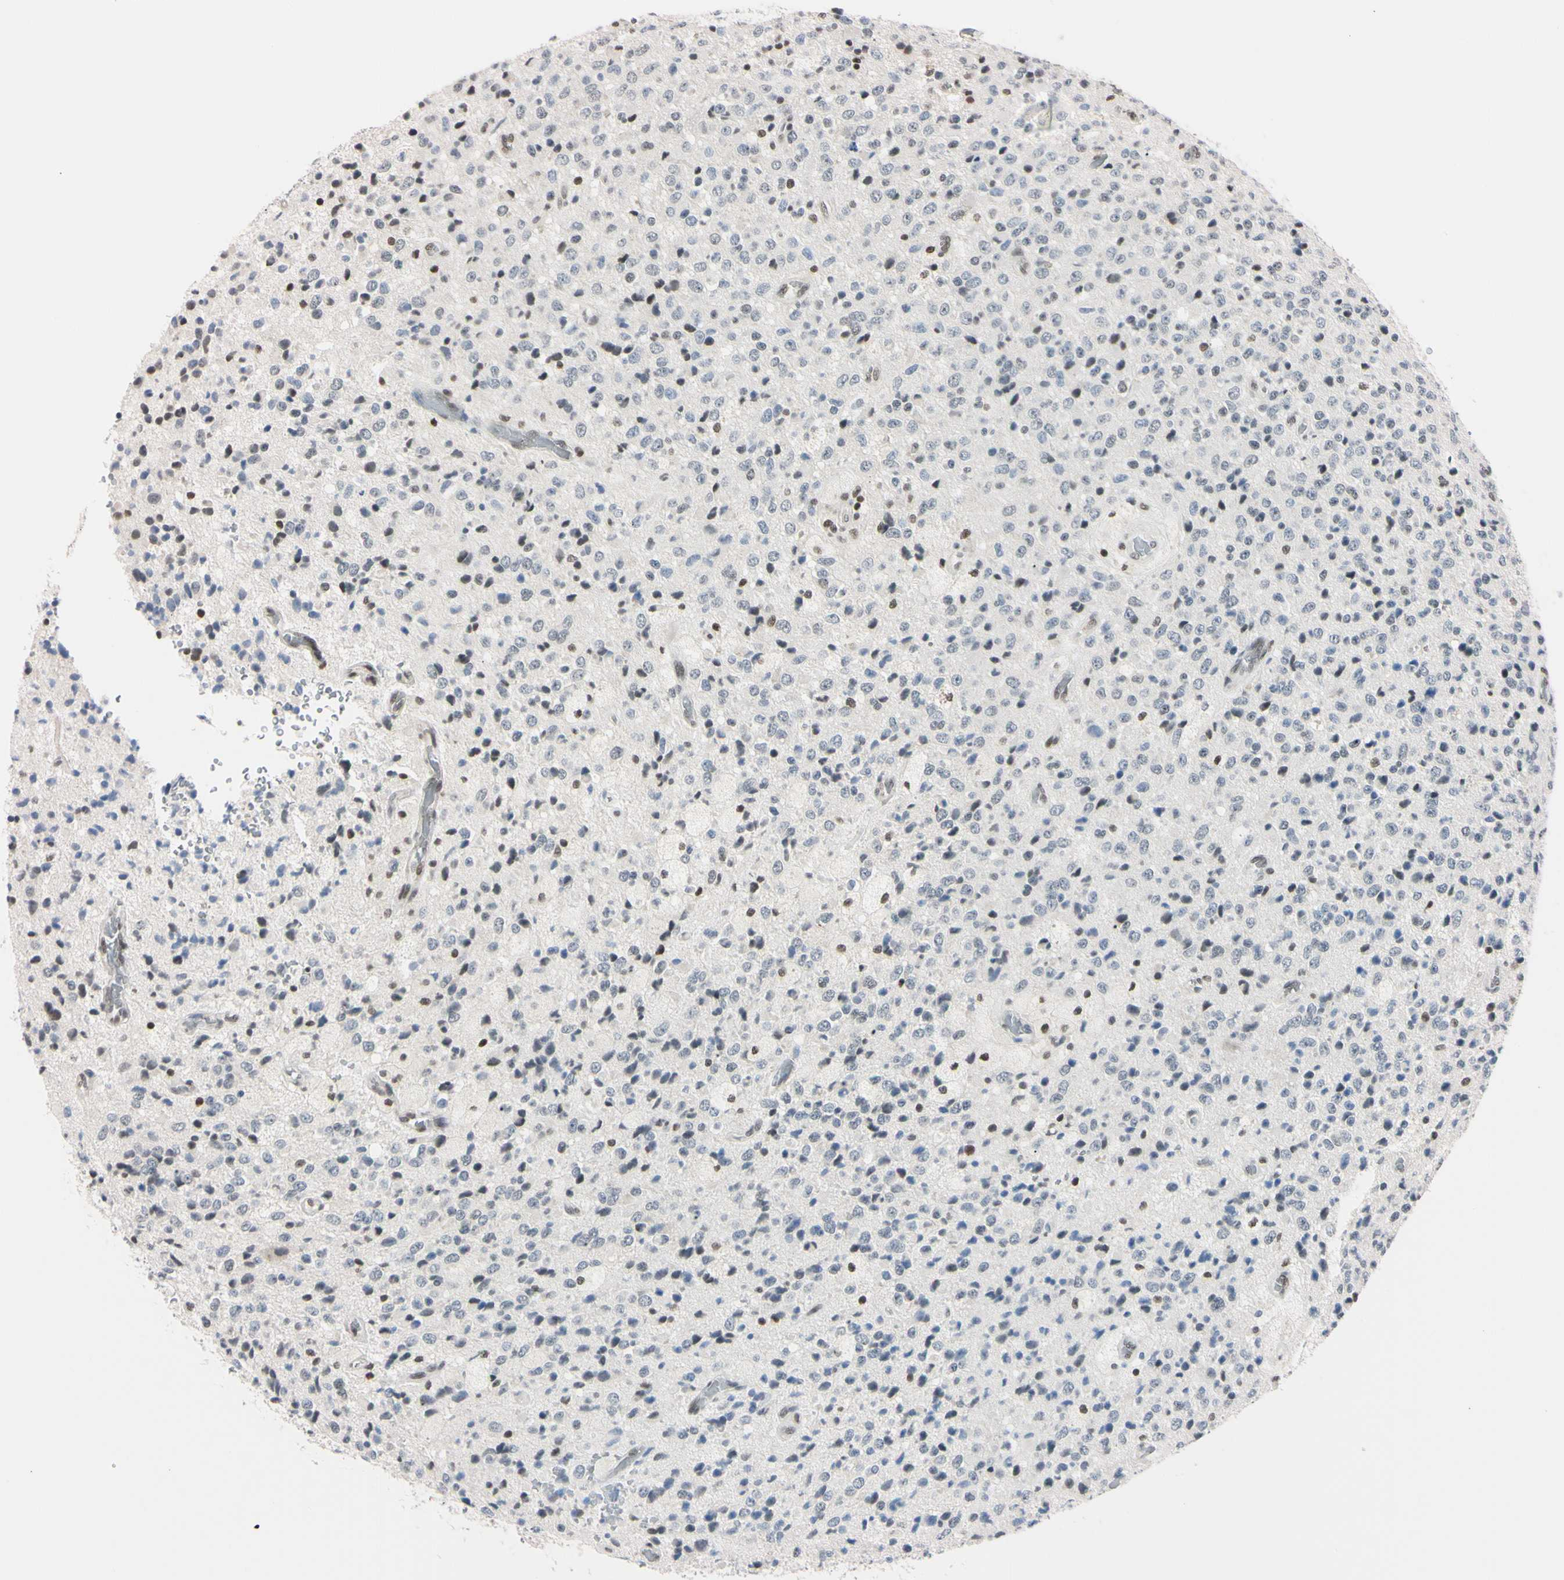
{"staining": {"intensity": "negative", "quantity": "none", "location": "none"}, "tissue": "glioma", "cell_type": "Tumor cells", "image_type": "cancer", "snomed": [{"axis": "morphology", "description": "Glioma, malignant, High grade"}, {"axis": "topography", "description": "pancreas cauda"}], "caption": "Immunohistochemistry (IHC) micrograph of neoplastic tissue: malignant glioma (high-grade) stained with DAB shows no significant protein staining in tumor cells. The staining is performed using DAB (3,3'-diaminobenzidine) brown chromogen with nuclei counter-stained in using hematoxylin.", "gene": "C1orf174", "patient": {"sex": "male", "age": 60}}